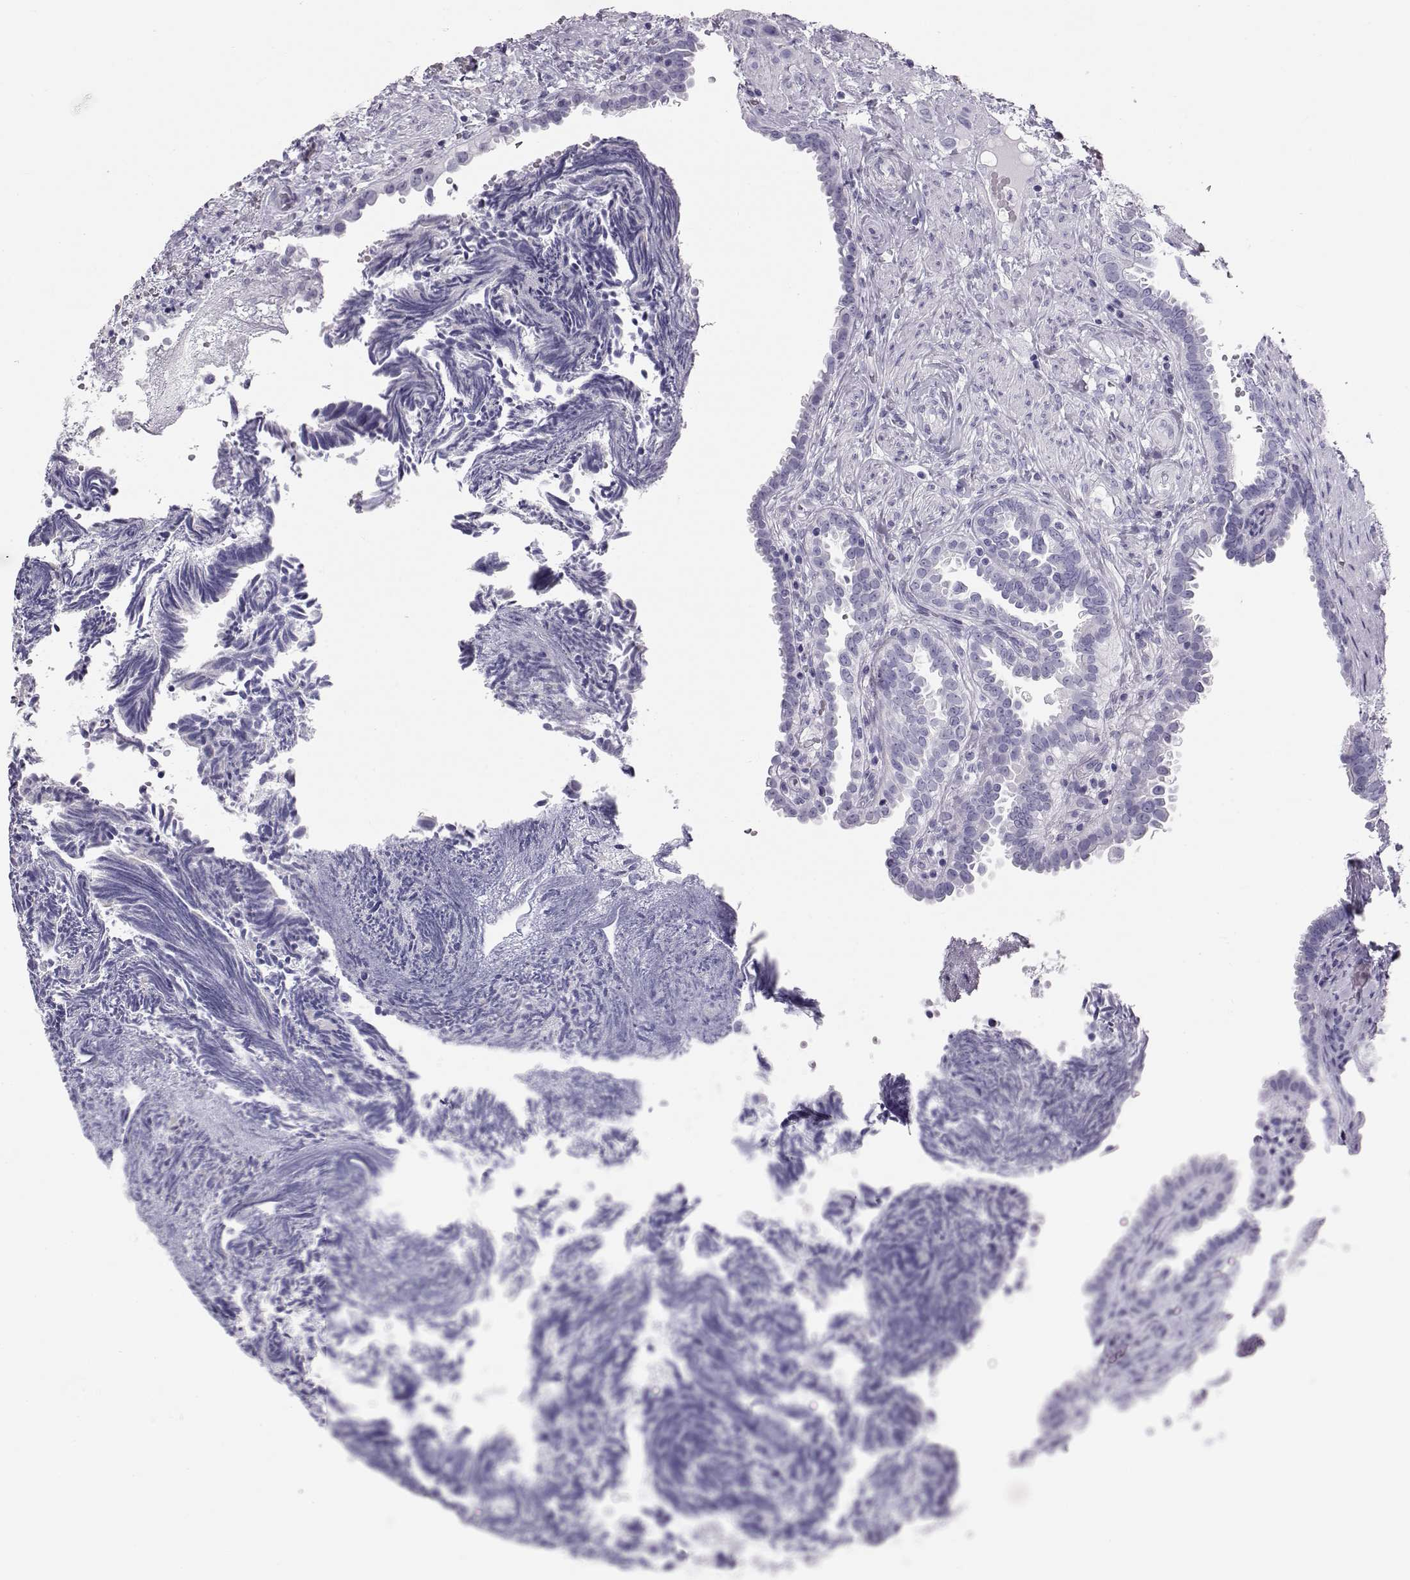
{"staining": {"intensity": "negative", "quantity": "none", "location": "none"}, "tissue": "fallopian tube", "cell_type": "Glandular cells", "image_type": "normal", "snomed": [{"axis": "morphology", "description": "Normal tissue, NOS"}, {"axis": "topography", "description": "Fallopian tube"}], "caption": "IHC histopathology image of normal human fallopian tube stained for a protein (brown), which shows no staining in glandular cells.", "gene": "RD3", "patient": {"sex": "female", "age": 39}}